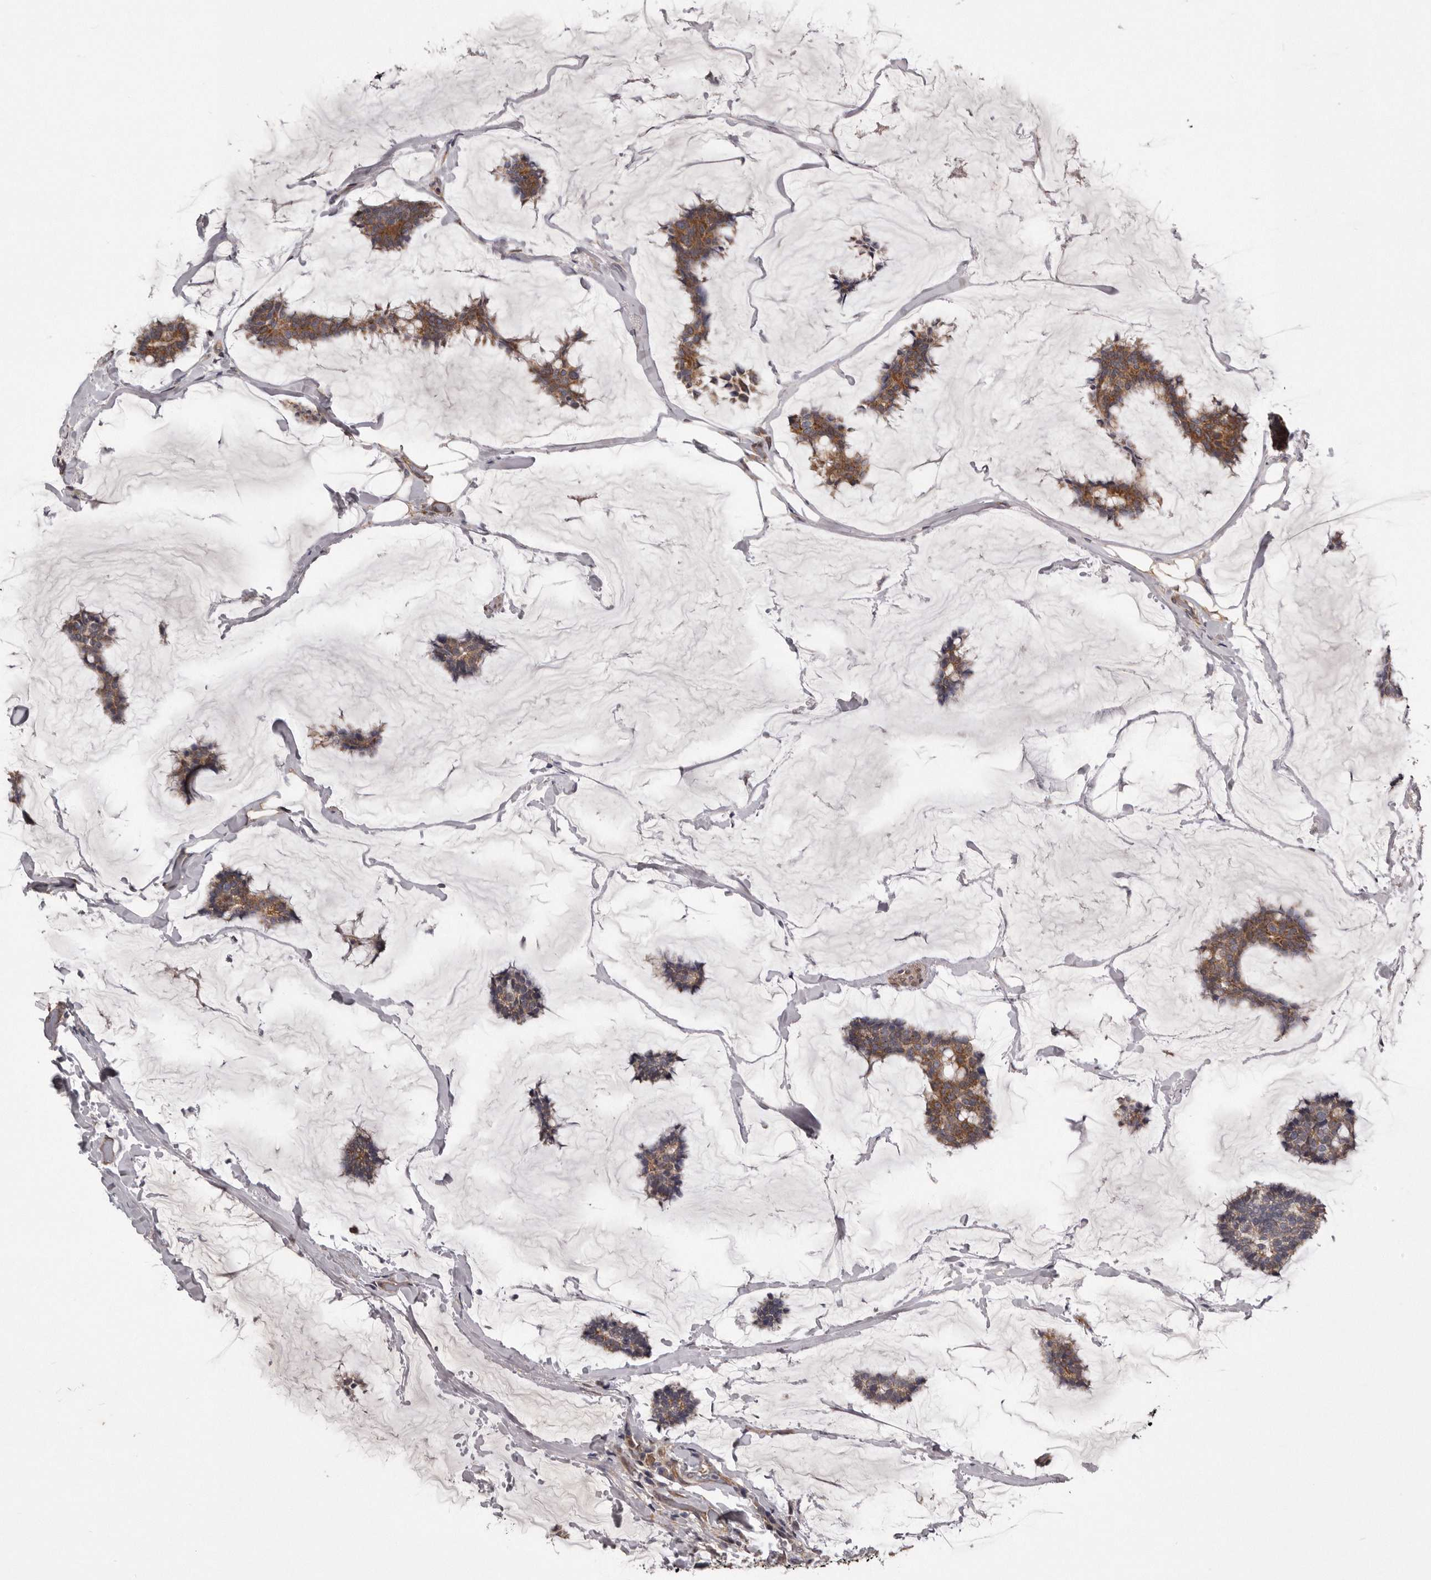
{"staining": {"intensity": "moderate", "quantity": ">75%", "location": "cytoplasmic/membranous"}, "tissue": "breast cancer", "cell_type": "Tumor cells", "image_type": "cancer", "snomed": [{"axis": "morphology", "description": "Duct carcinoma"}, {"axis": "topography", "description": "Breast"}], "caption": "Brown immunohistochemical staining in breast cancer exhibits moderate cytoplasmic/membranous staining in about >75% of tumor cells.", "gene": "ARMCX1", "patient": {"sex": "female", "age": 93}}